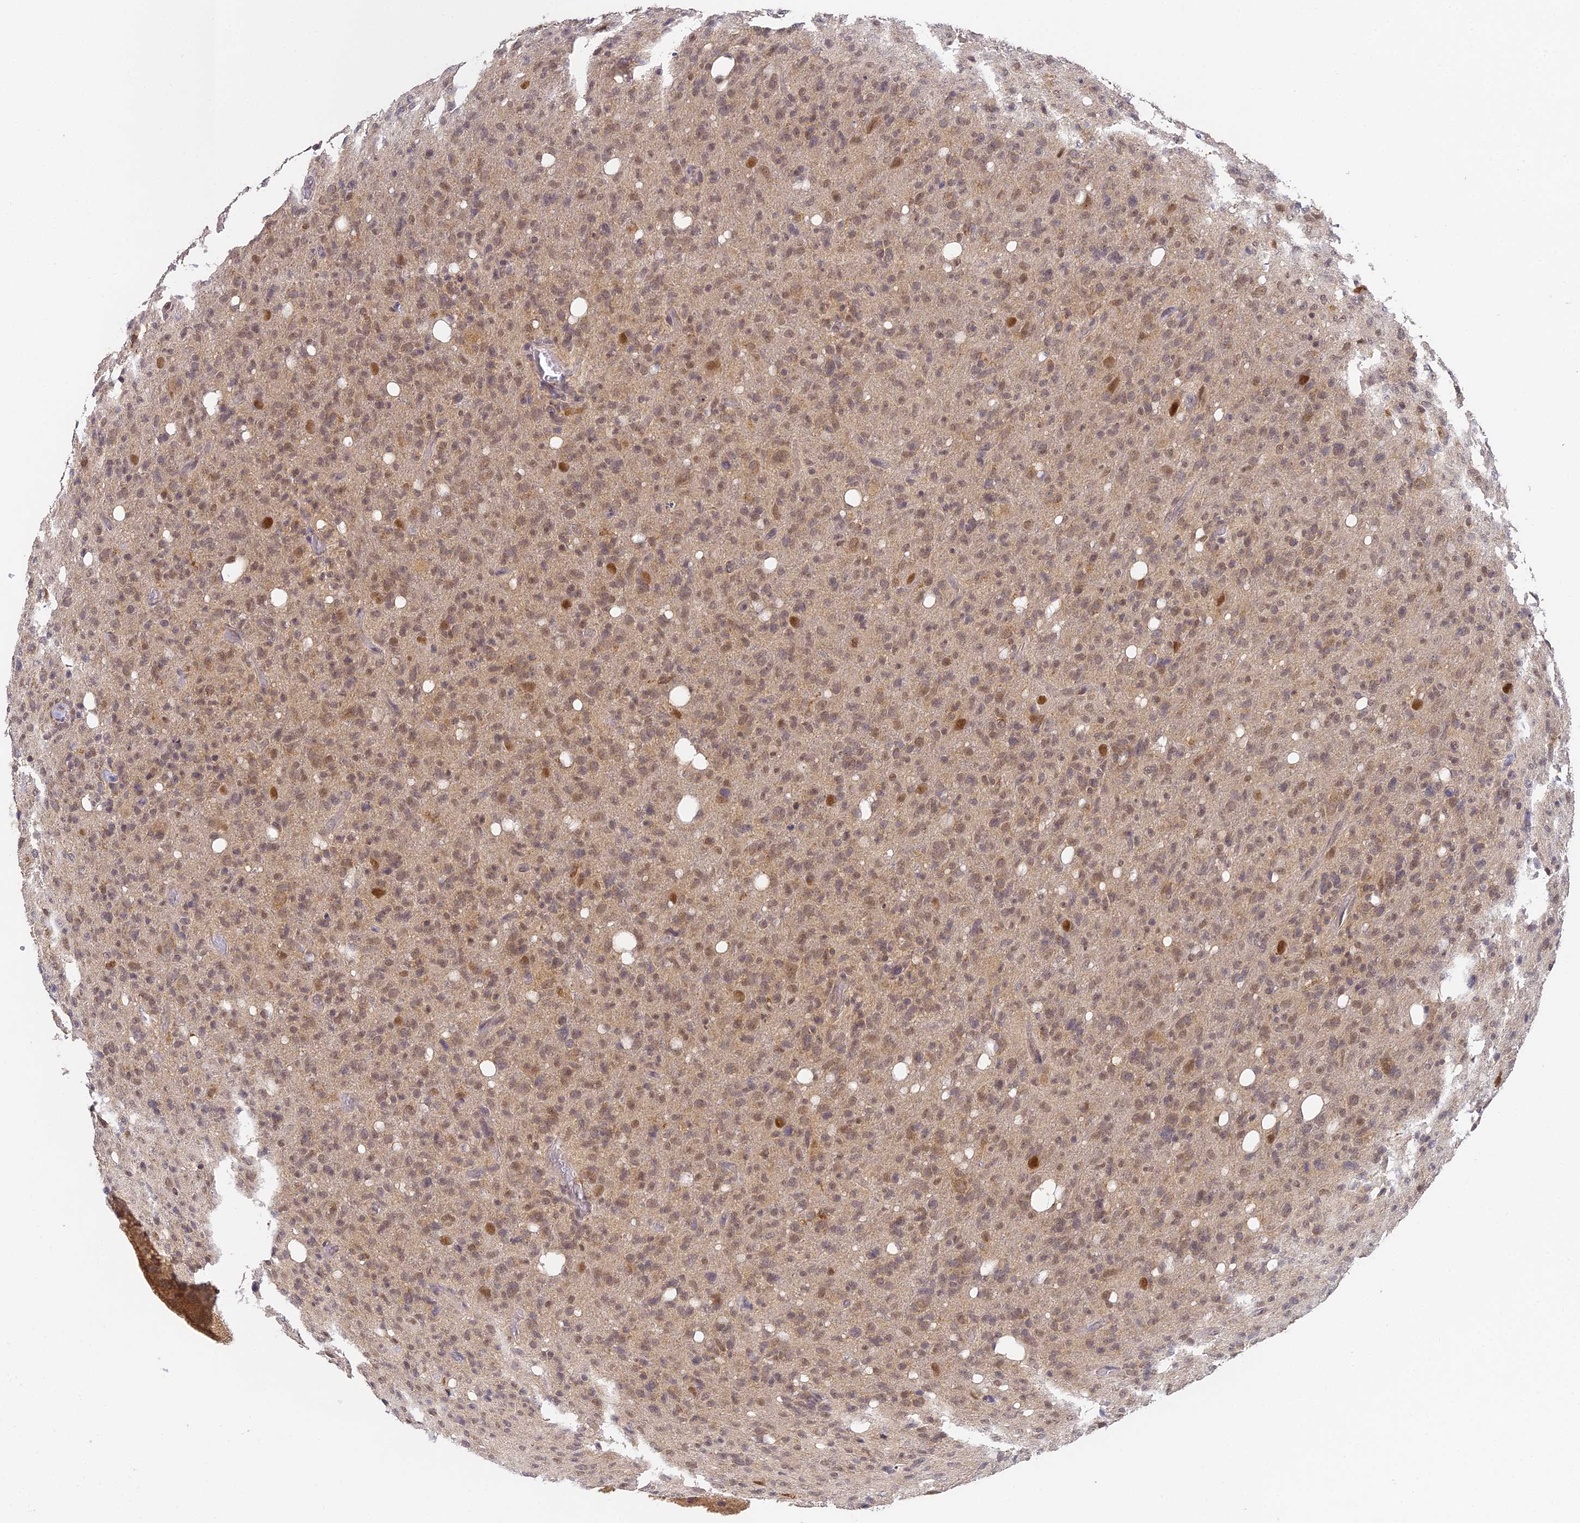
{"staining": {"intensity": "moderate", "quantity": ">75%", "location": "nuclear"}, "tissue": "glioma", "cell_type": "Tumor cells", "image_type": "cancer", "snomed": [{"axis": "morphology", "description": "Glioma, malignant, High grade"}, {"axis": "topography", "description": "Brain"}], "caption": "DAB (3,3'-diaminobenzidine) immunohistochemical staining of human glioma demonstrates moderate nuclear protein positivity in approximately >75% of tumor cells.", "gene": "DNAAF10", "patient": {"sex": "female", "age": 57}}